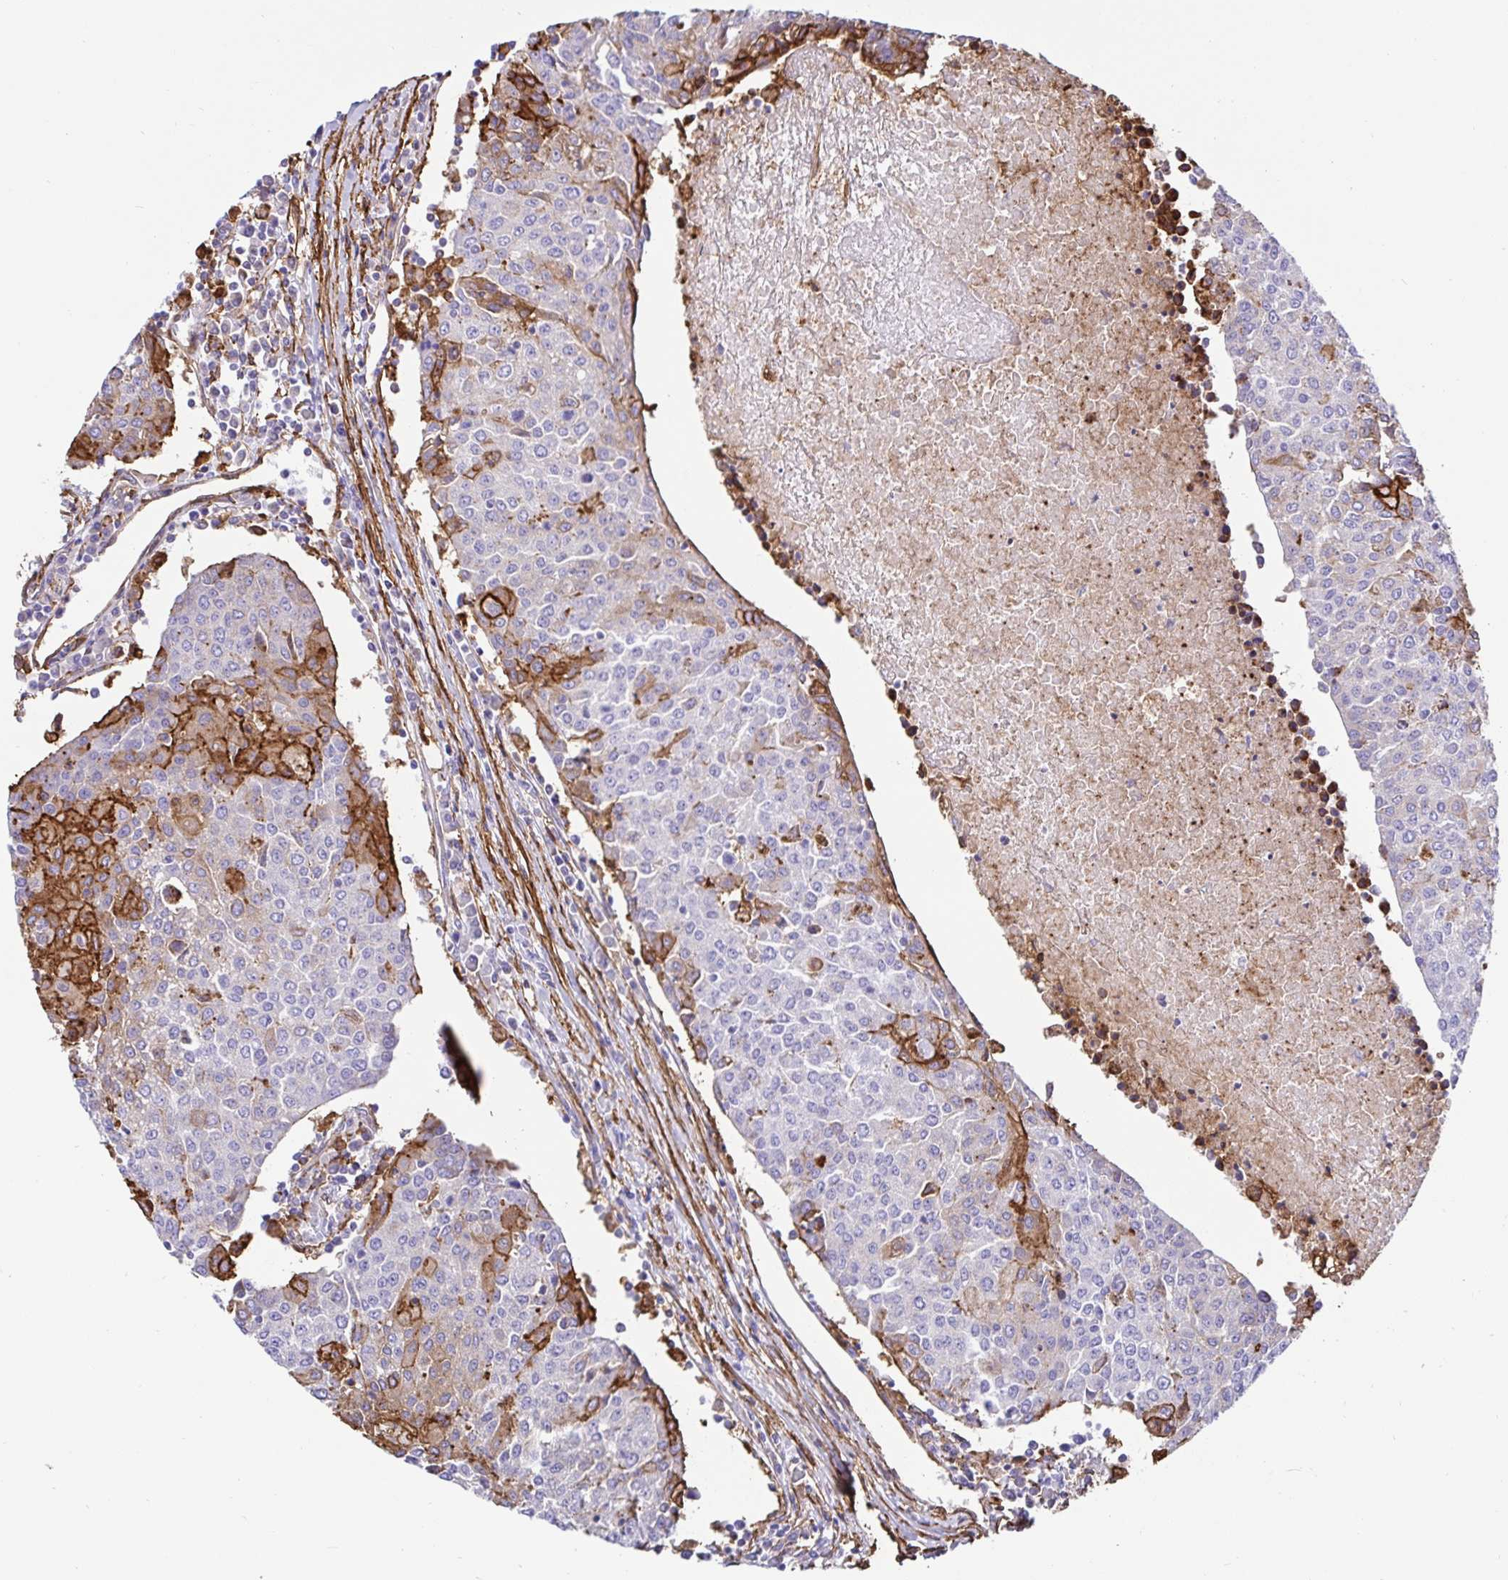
{"staining": {"intensity": "moderate", "quantity": "25%-75%", "location": "cytoplasmic/membranous"}, "tissue": "urothelial cancer", "cell_type": "Tumor cells", "image_type": "cancer", "snomed": [{"axis": "morphology", "description": "Urothelial carcinoma, High grade"}, {"axis": "topography", "description": "Urinary bladder"}], "caption": "Protein staining exhibits moderate cytoplasmic/membranous staining in approximately 25%-75% of tumor cells in urothelial cancer.", "gene": "ANXA2", "patient": {"sex": "female", "age": 85}}